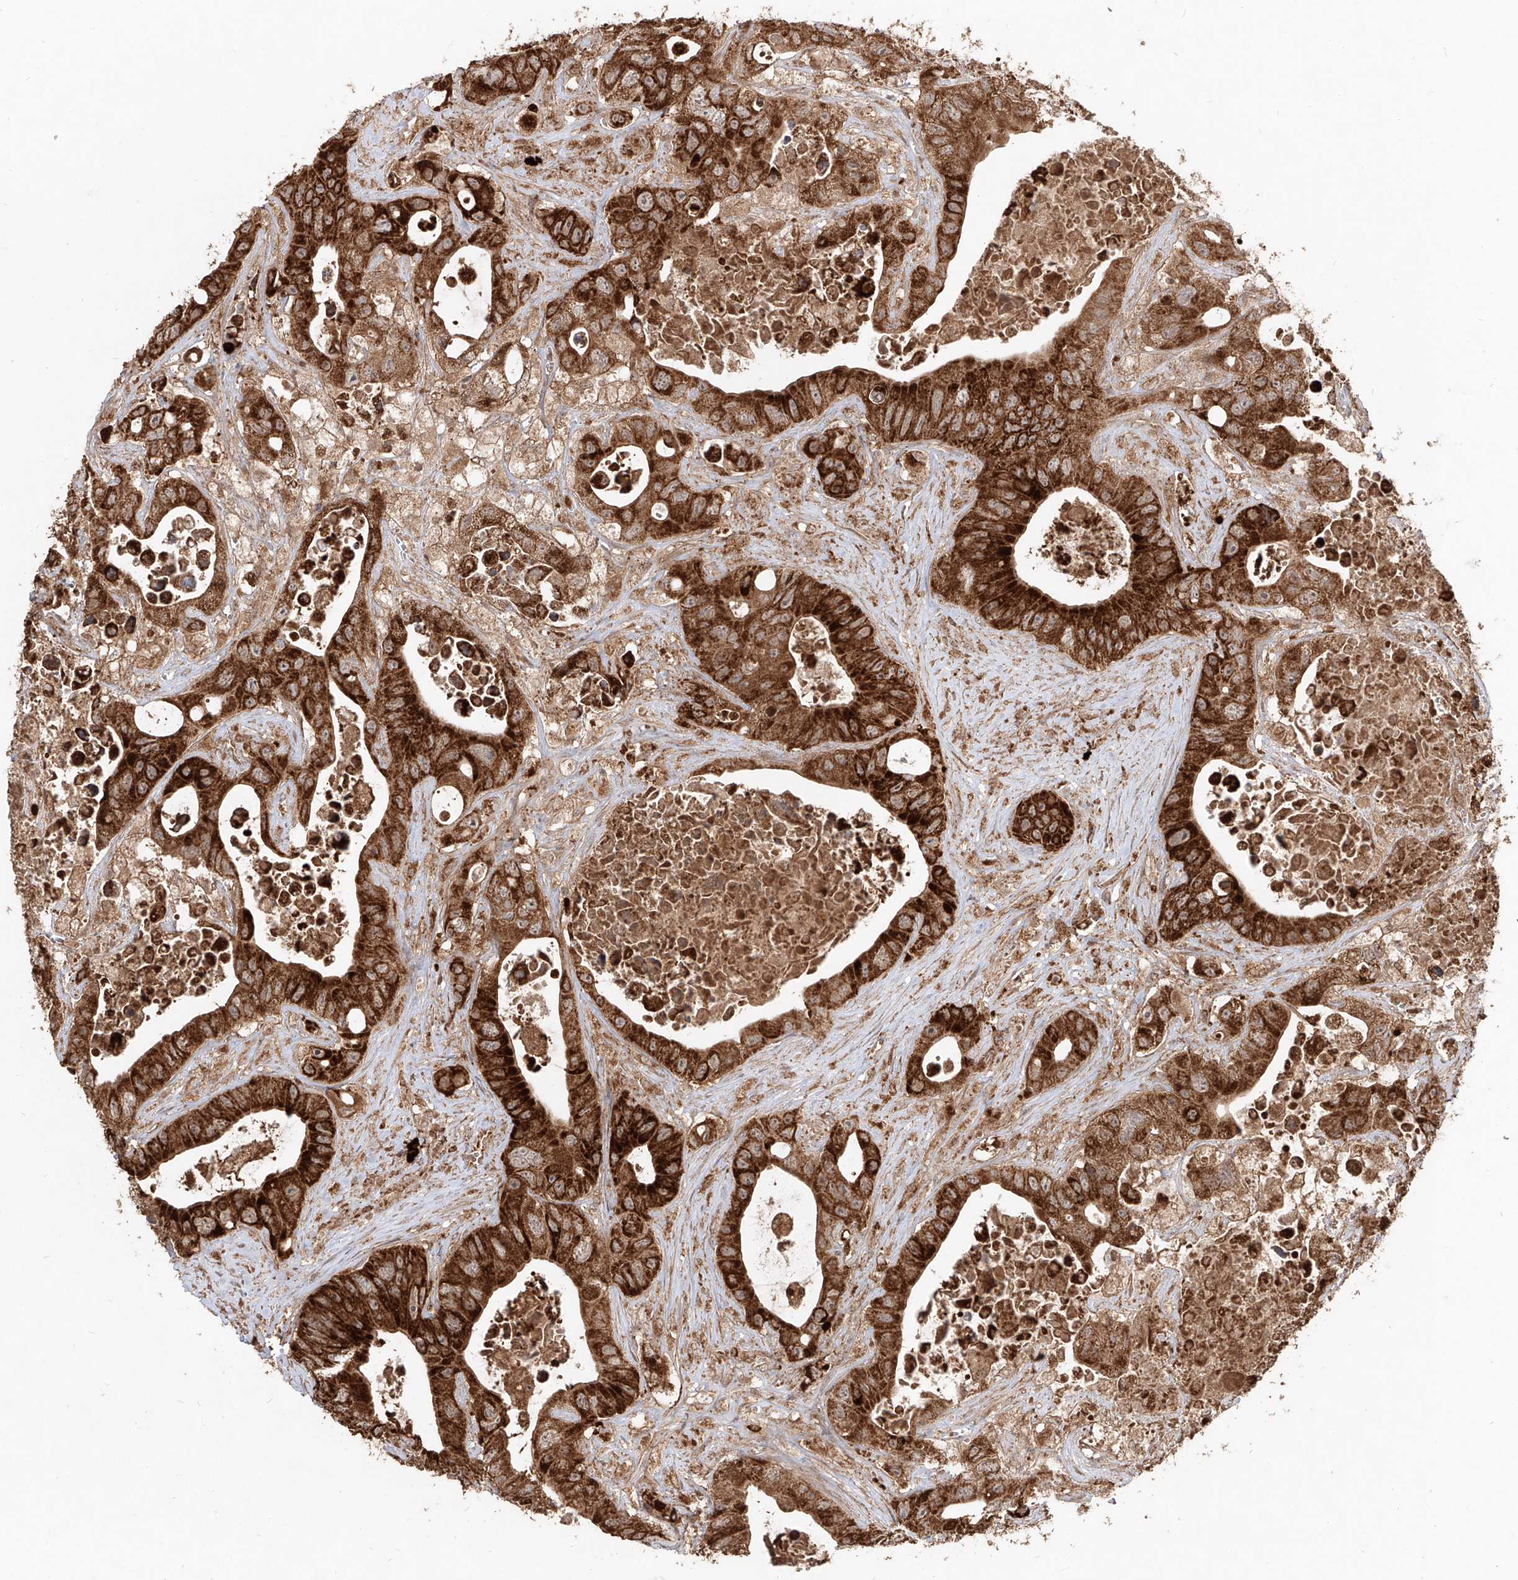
{"staining": {"intensity": "strong", "quantity": ">75%", "location": "cytoplasmic/membranous"}, "tissue": "colorectal cancer", "cell_type": "Tumor cells", "image_type": "cancer", "snomed": [{"axis": "morphology", "description": "Adenocarcinoma, NOS"}, {"axis": "topography", "description": "Colon"}], "caption": "The micrograph exhibits a brown stain indicating the presence of a protein in the cytoplasmic/membranous of tumor cells in colorectal cancer.", "gene": "AIM2", "patient": {"sex": "female", "age": 46}}